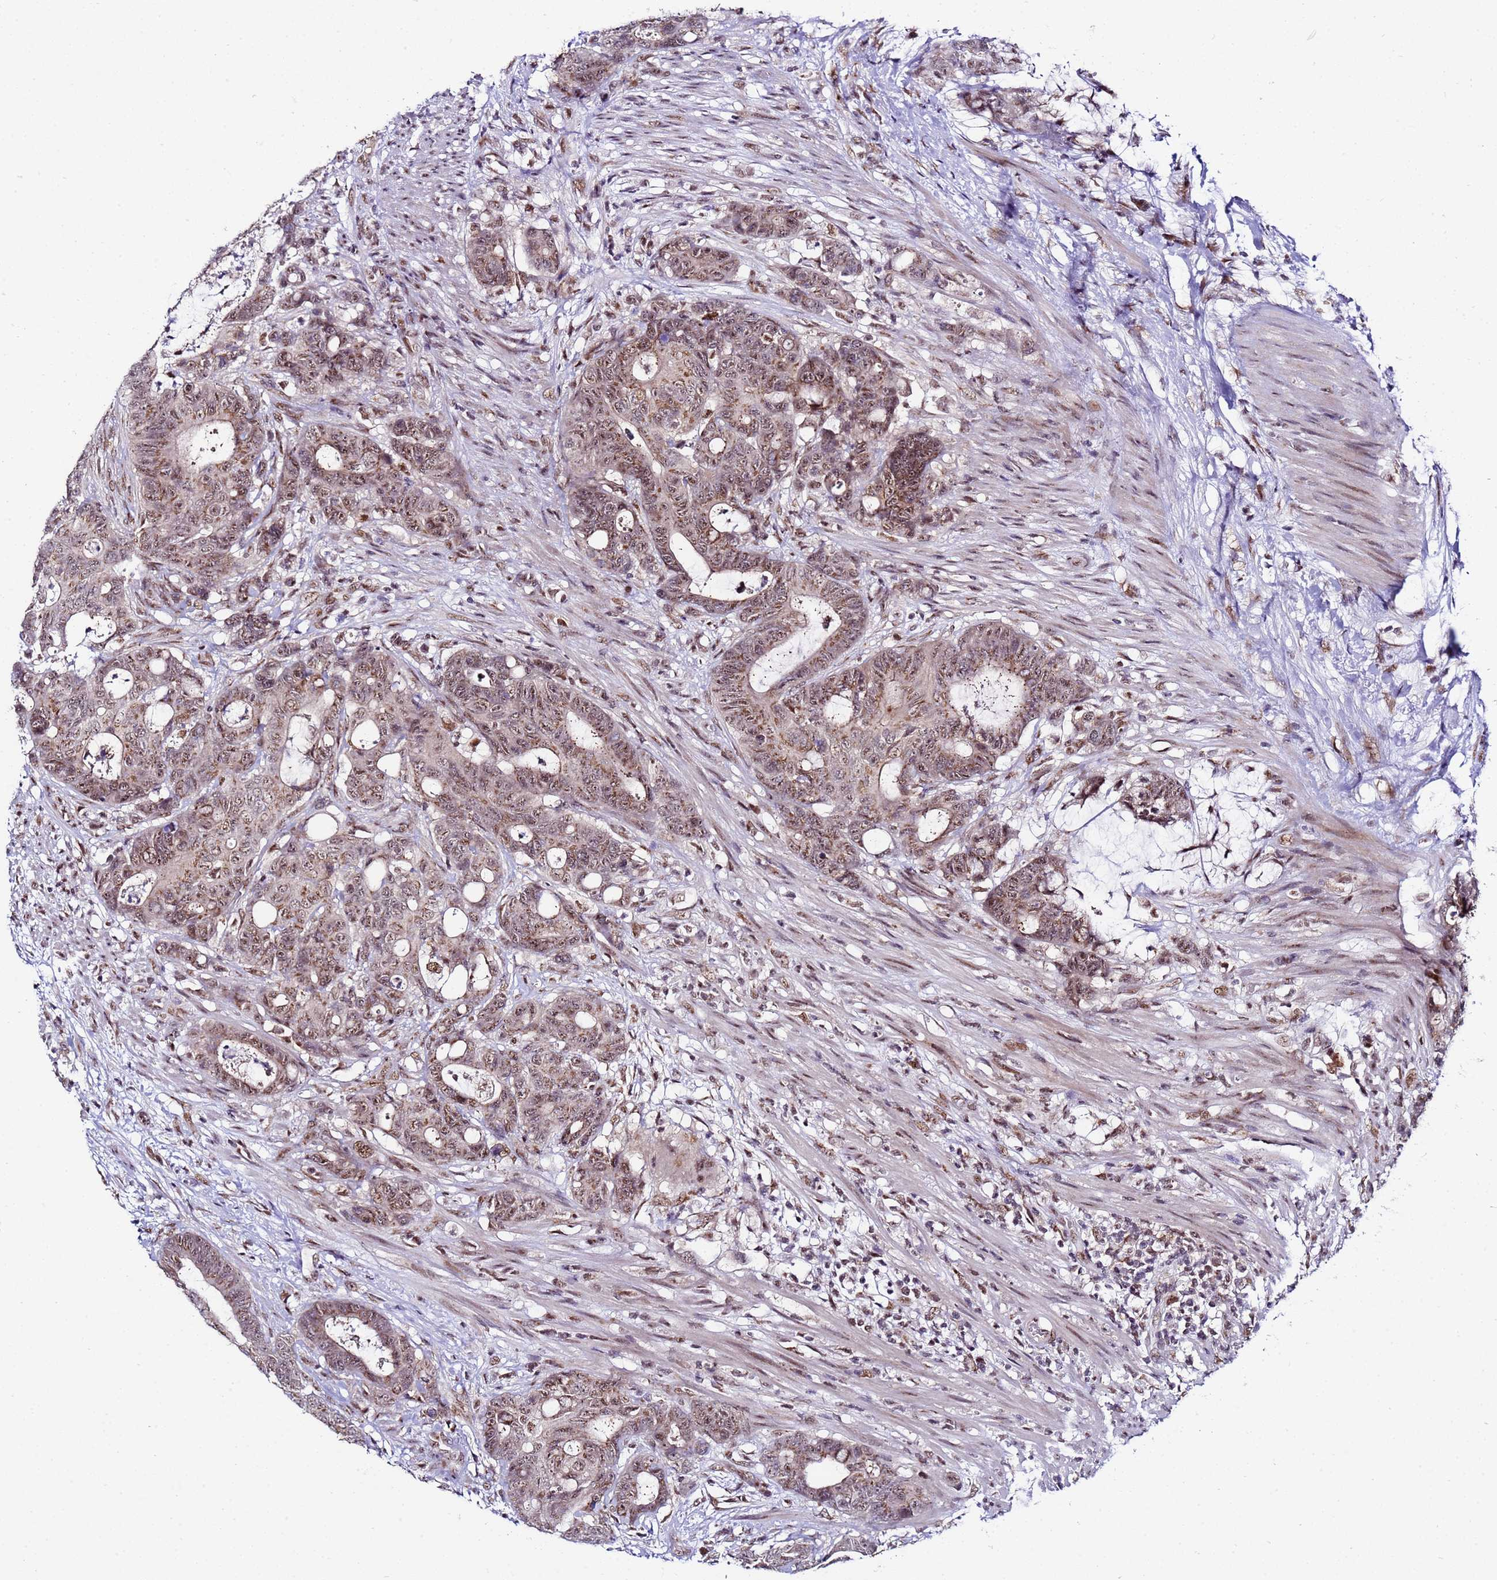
{"staining": {"intensity": "moderate", "quantity": ">75%", "location": "cytoplasmic/membranous,nuclear"}, "tissue": "colorectal cancer", "cell_type": "Tumor cells", "image_type": "cancer", "snomed": [{"axis": "morphology", "description": "Adenocarcinoma, NOS"}, {"axis": "topography", "description": "Colon"}], "caption": "Tumor cells reveal medium levels of moderate cytoplasmic/membranous and nuclear positivity in about >75% of cells in human colorectal adenocarcinoma.", "gene": "C19orf47", "patient": {"sex": "female", "age": 82}}